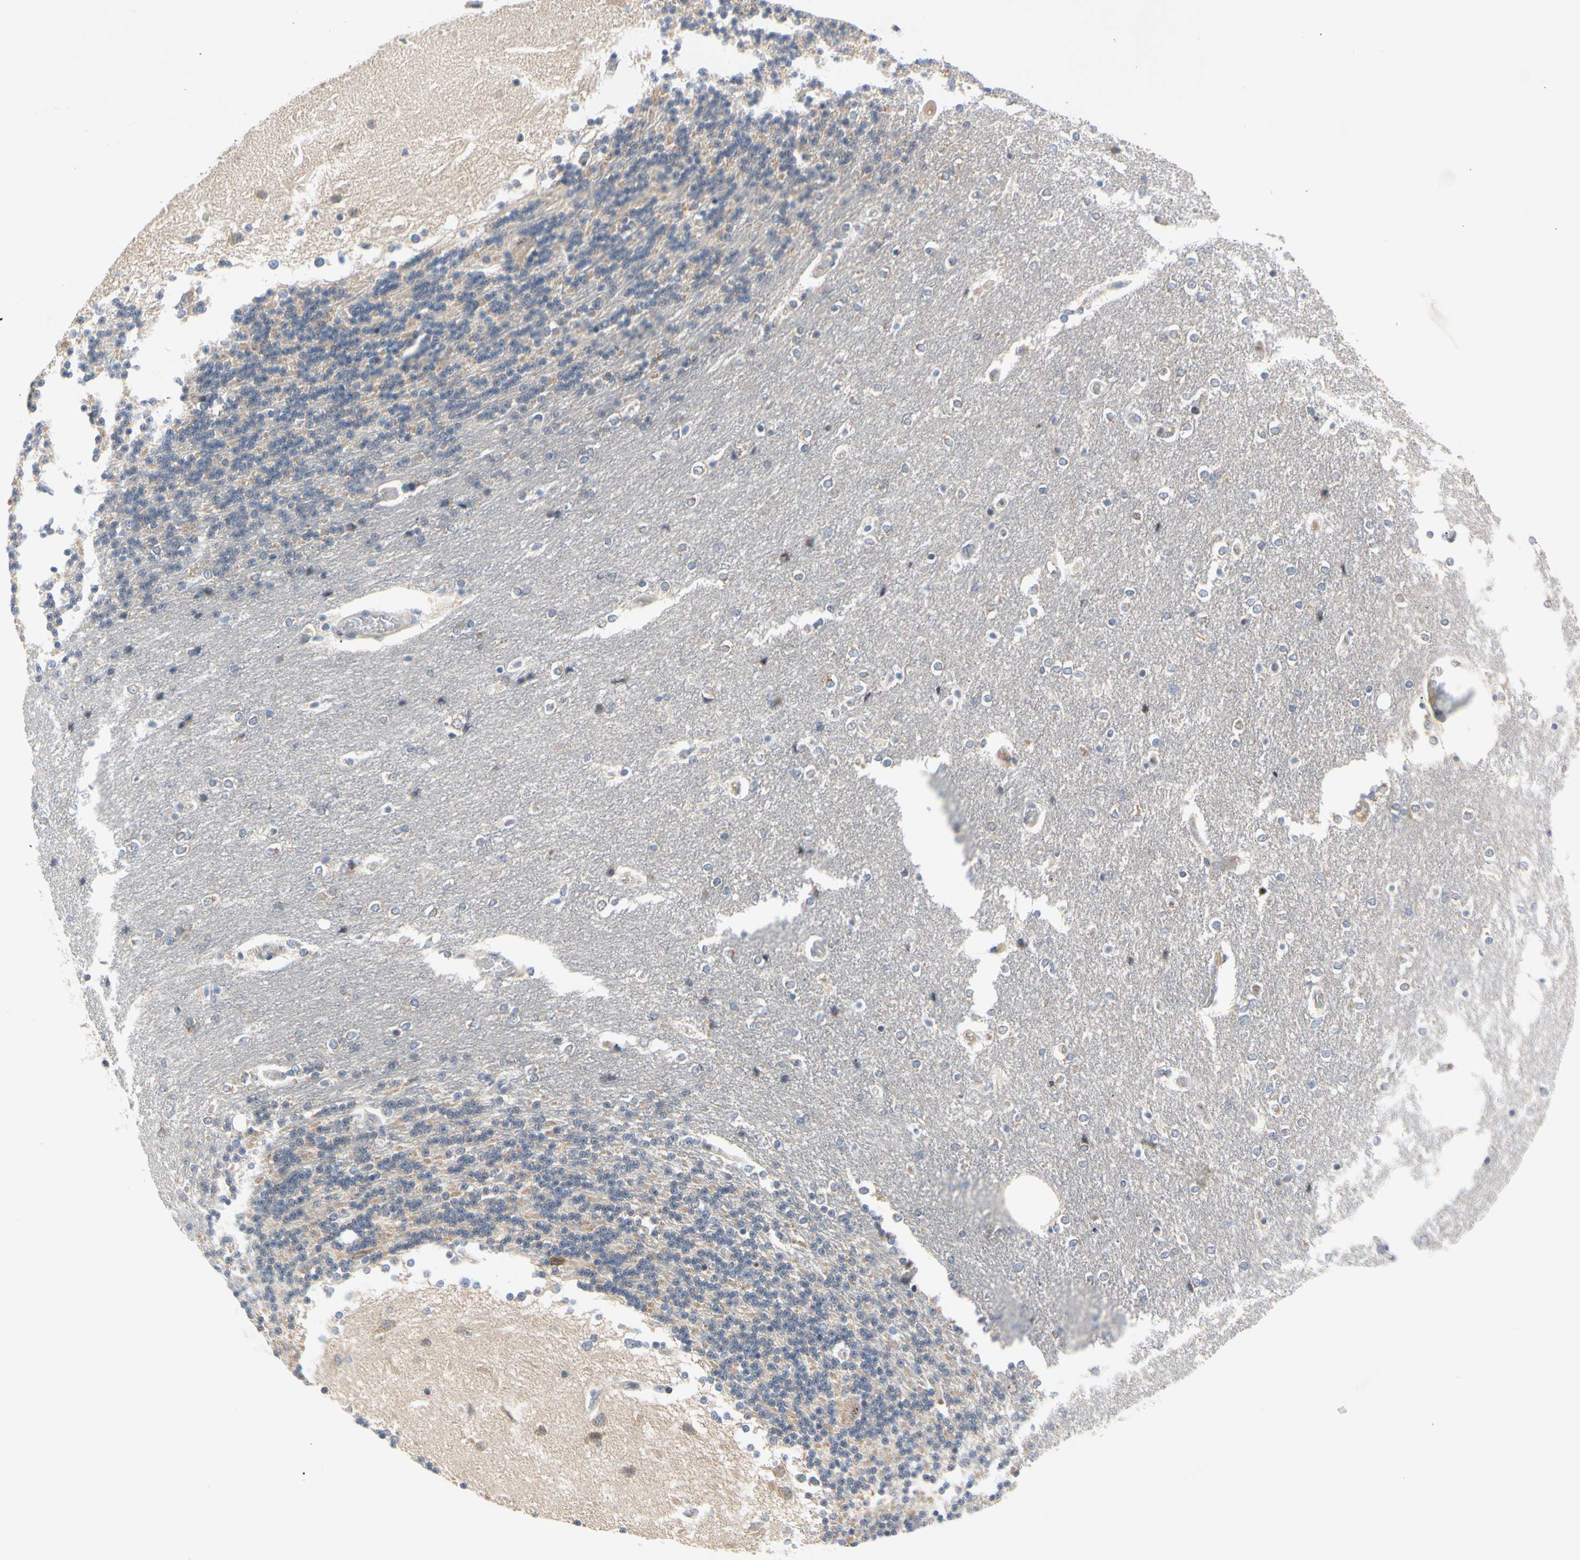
{"staining": {"intensity": "weak", "quantity": "25%-75%", "location": "cytoplasmic/membranous"}, "tissue": "cerebellum", "cell_type": "Cells in granular layer", "image_type": "normal", "snomed": [{"axis": "morphology", "description": "Normal tissue, NOS"}, {"axis": "topography", "description": "Cerebellum"}], "caption": "This is a photomicrograph of immunohistochemistry staining of normal cerebellum, which shows weak positivity in the cytoplasmic/membranous of cells in granular layer.", "gene": "MARK1", "patient": {"sex": "female", "age": 54}}